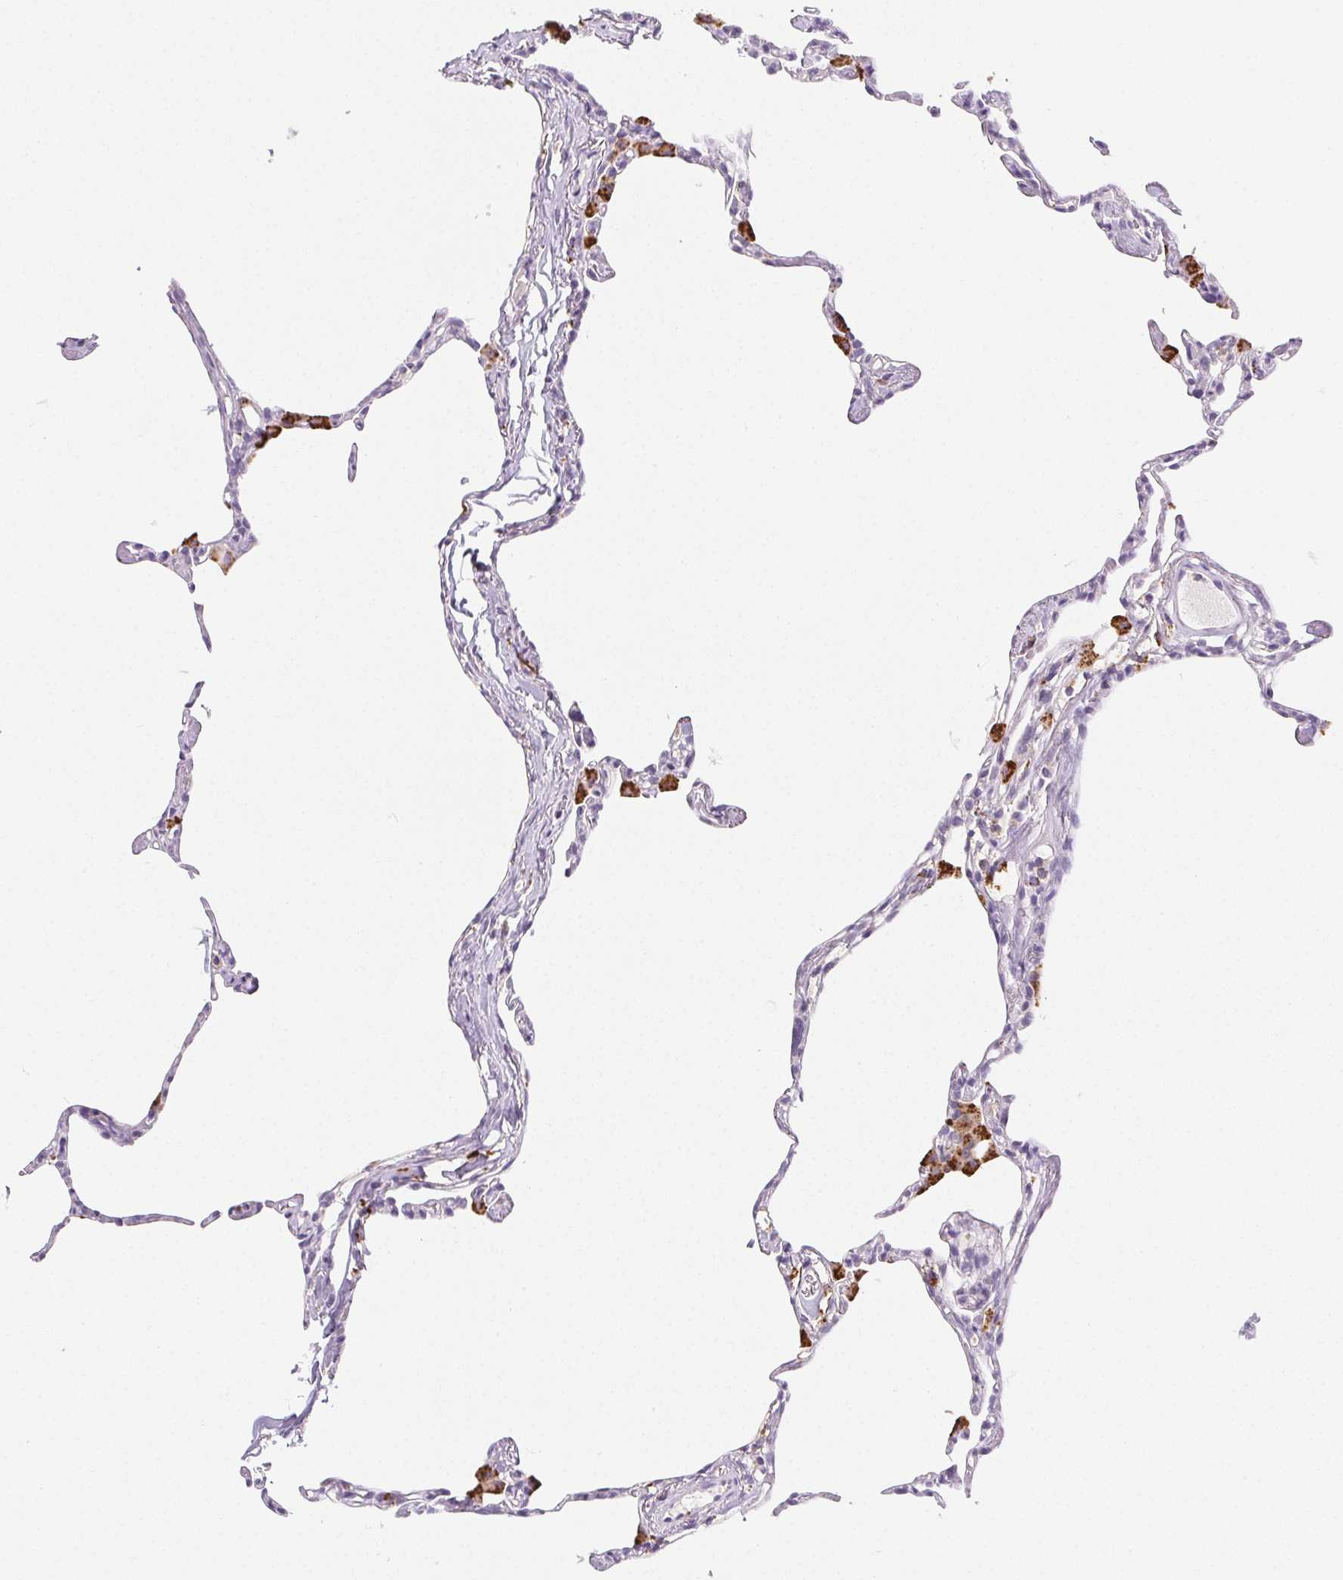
{"staining": {"intensity": "negative", "quantity": "none", "location": "none"}, "tissue": "lung", "cell_type": "Alveolar cells", "image_type": "normal", "snomed": [{"axis": "morphology", "description": "Normal tissue, NOS"}, {"axis": "topography", "description": "Lung"}], "caption": "The micrograph exhibits no significant positivity in alveolar cells of lung. (DAB (3,3'-diaminobenzidine) immunohistochemistry (IHC) visualized using brightfield microscopy, high magnification).", "gene": "LIPA", "patient": {"sex": "male", "age": 65}}